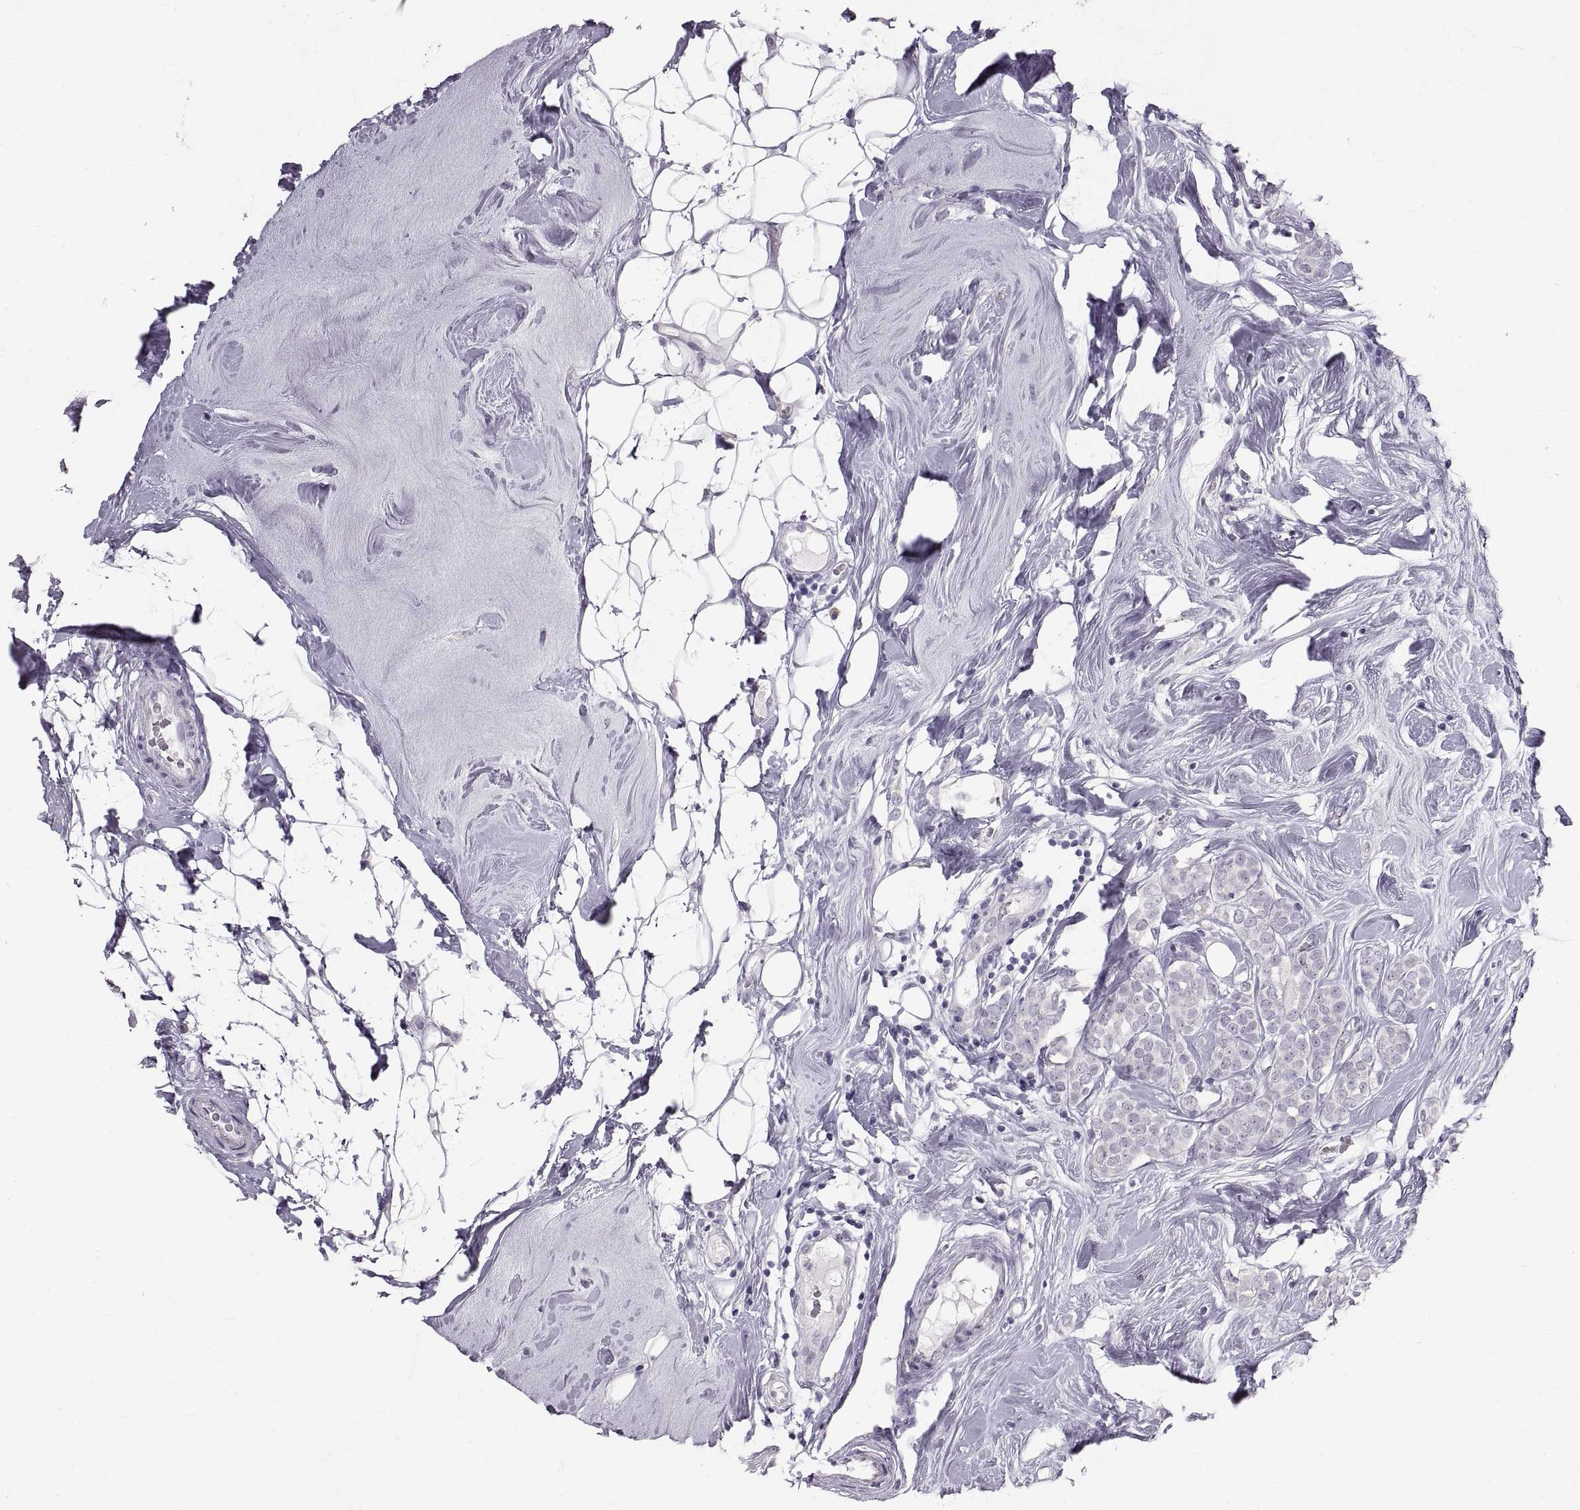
{"staining": {"intensity": "negative", "quantity": "none", "location": "none"}, "tissue": "breast cancer", "cell_type": "Tumor cells", "image_type": "cancer", "snomed": [{"axis": "morphology", "description": "Lobular carcinoma"}, {"axis": "topography", "description": "Breast"}], "caption": "IHC image of breast cancer (lobular carcinoma) stained for a protein (brown), which exhibits no positivity in tumor cells. Brightfield microscopy of immunohistochemistry stained with DAB (3,3'-diaminobenzidine) (brown) and hematoxylin (blue), captured at high magnification.", "gene": "SPACDR", "patient": {"sex": "female", "age": 49}}